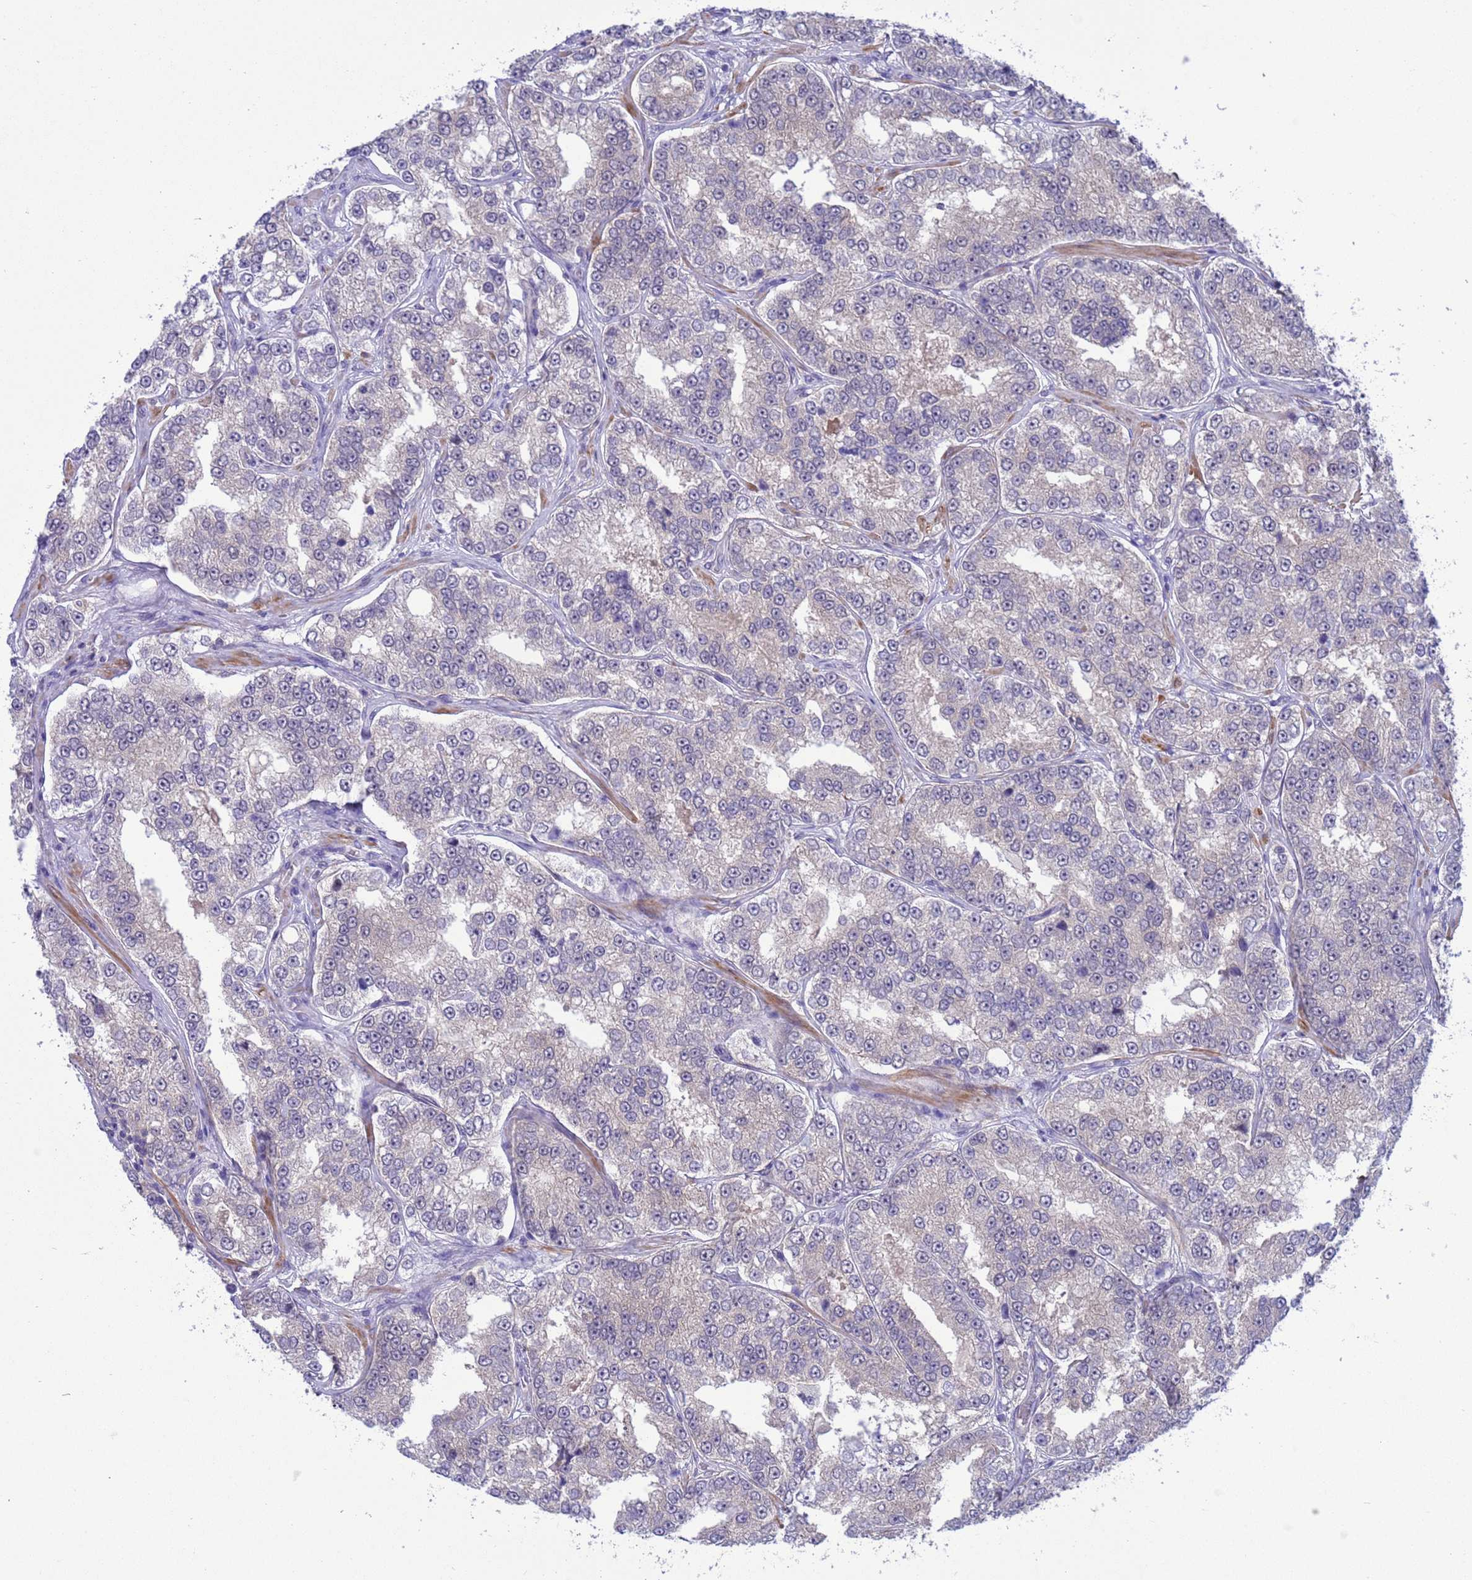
{"staining": {"intensity": "negative", "quantity": "none", "location": "none"}, "tissue": "prostate cancer", "cell_type": "Tumor cells", "image_type": "cancer", "snomed": [{"axis": "morphology", "description": "Normal tissue, NOS"}, {"axis": "morphology", "description": "Adenocarcinoma, High grade"}, {"axis": "topography", "description": "Prostate"}], "caption": "High-grade adenocarcinoma (prostate) stained for a protein using IHC exhibits no expression tumor cells.", "gene": "ZNF461", "patient": {"sex": "male", "age": 83}}